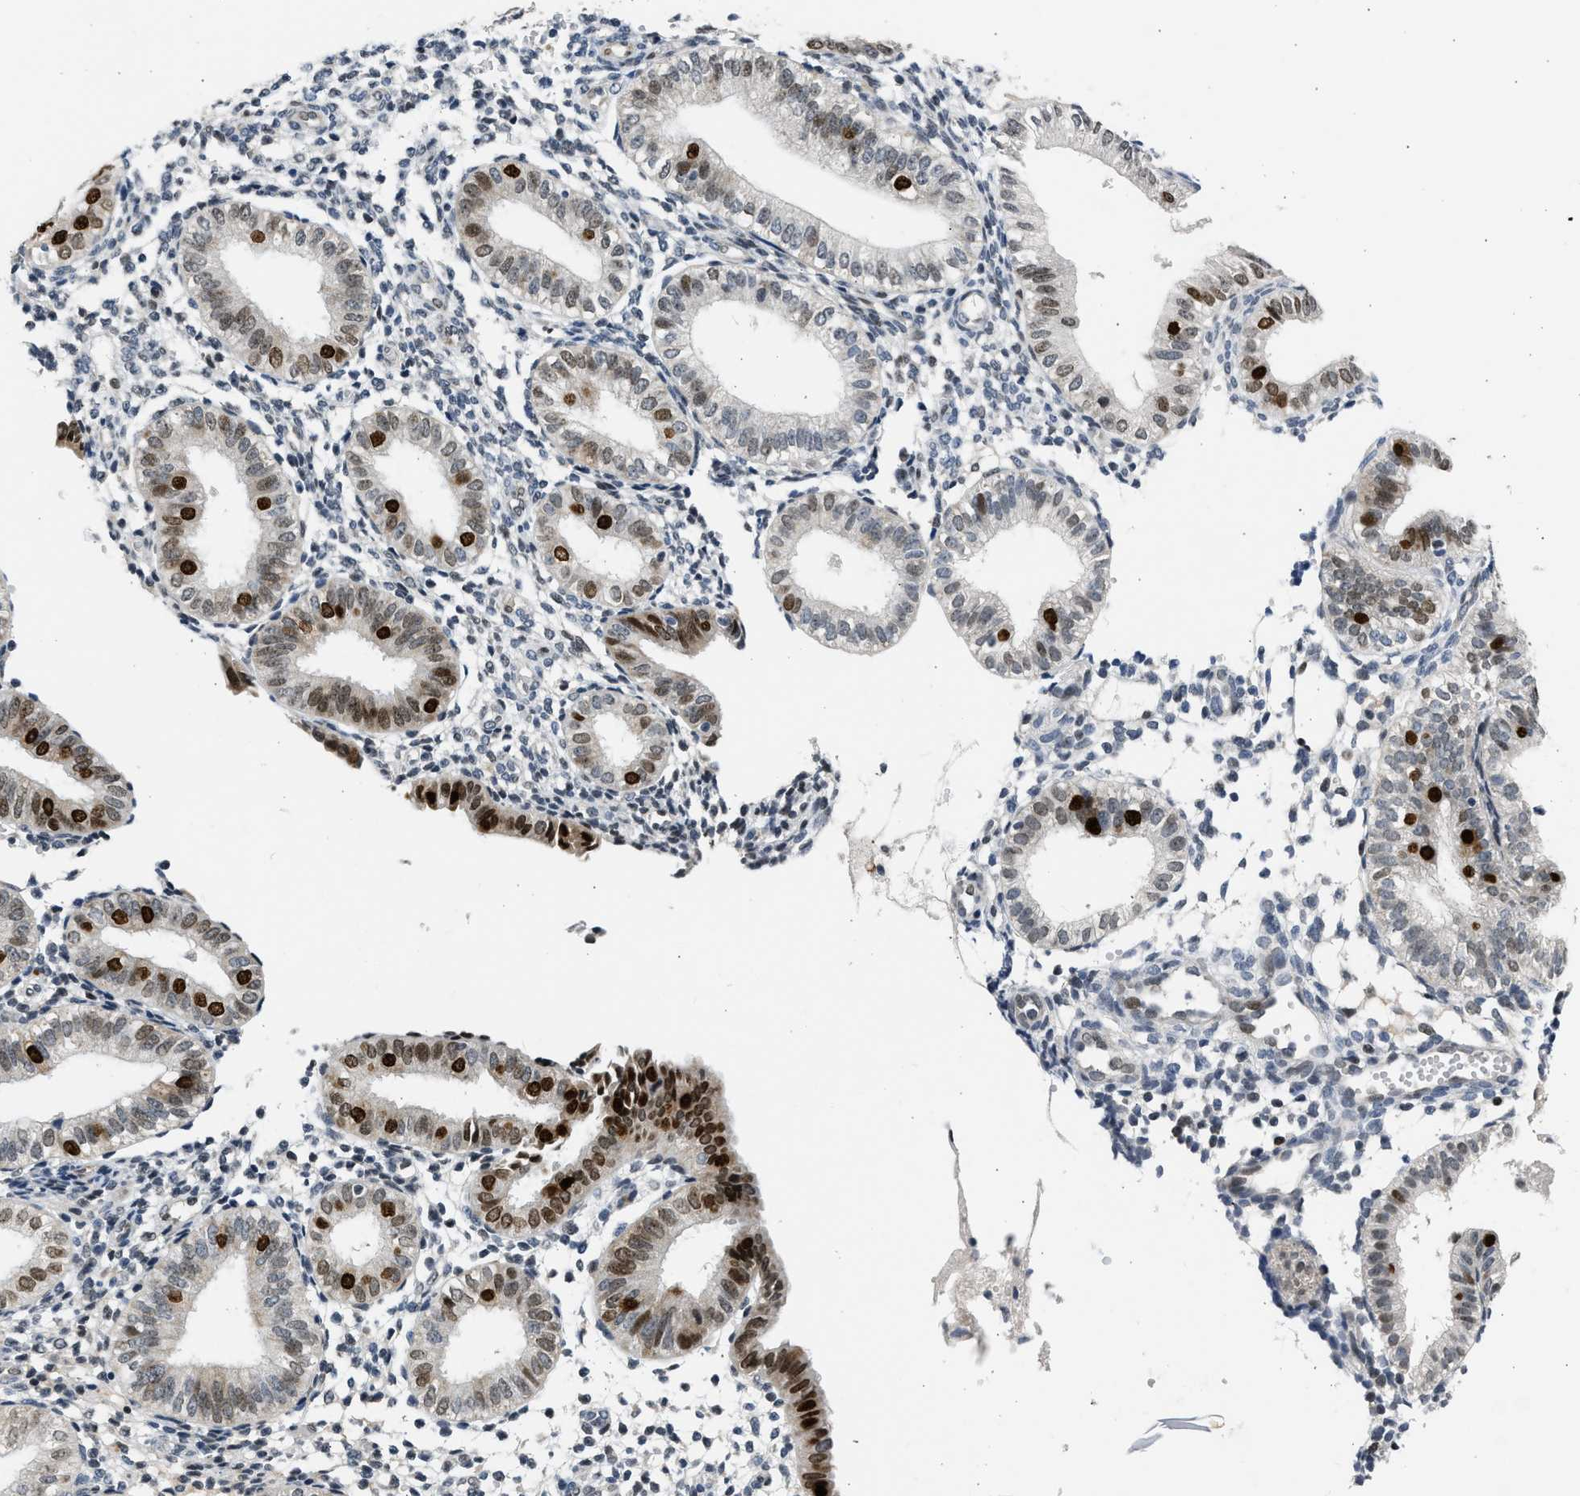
{"staining": {"intensity": "negative", "quantity": "none", "location": "none"}, "tissue": "endometrium", "cell_type": "Cells in endometrial stroma", "image_type": "normal", "snomed": [{"axis": "morphology", "description": "Normal tissue, NOS"}, {"axis": "topography", "description": "Endometrium"}], "caption": "An immunohistochemistry (IHC) histopathology image of normal endometrium is shown. There is no staining in cells in endometrial stroma of endometrium. (Brightfield microscopy of DAB (3,3'-diaminobenzidine) immunohistochemistry (IHC) at high magnification).", "gene": "HMGN3", "patient": {"sex": "female", "age": 39}}